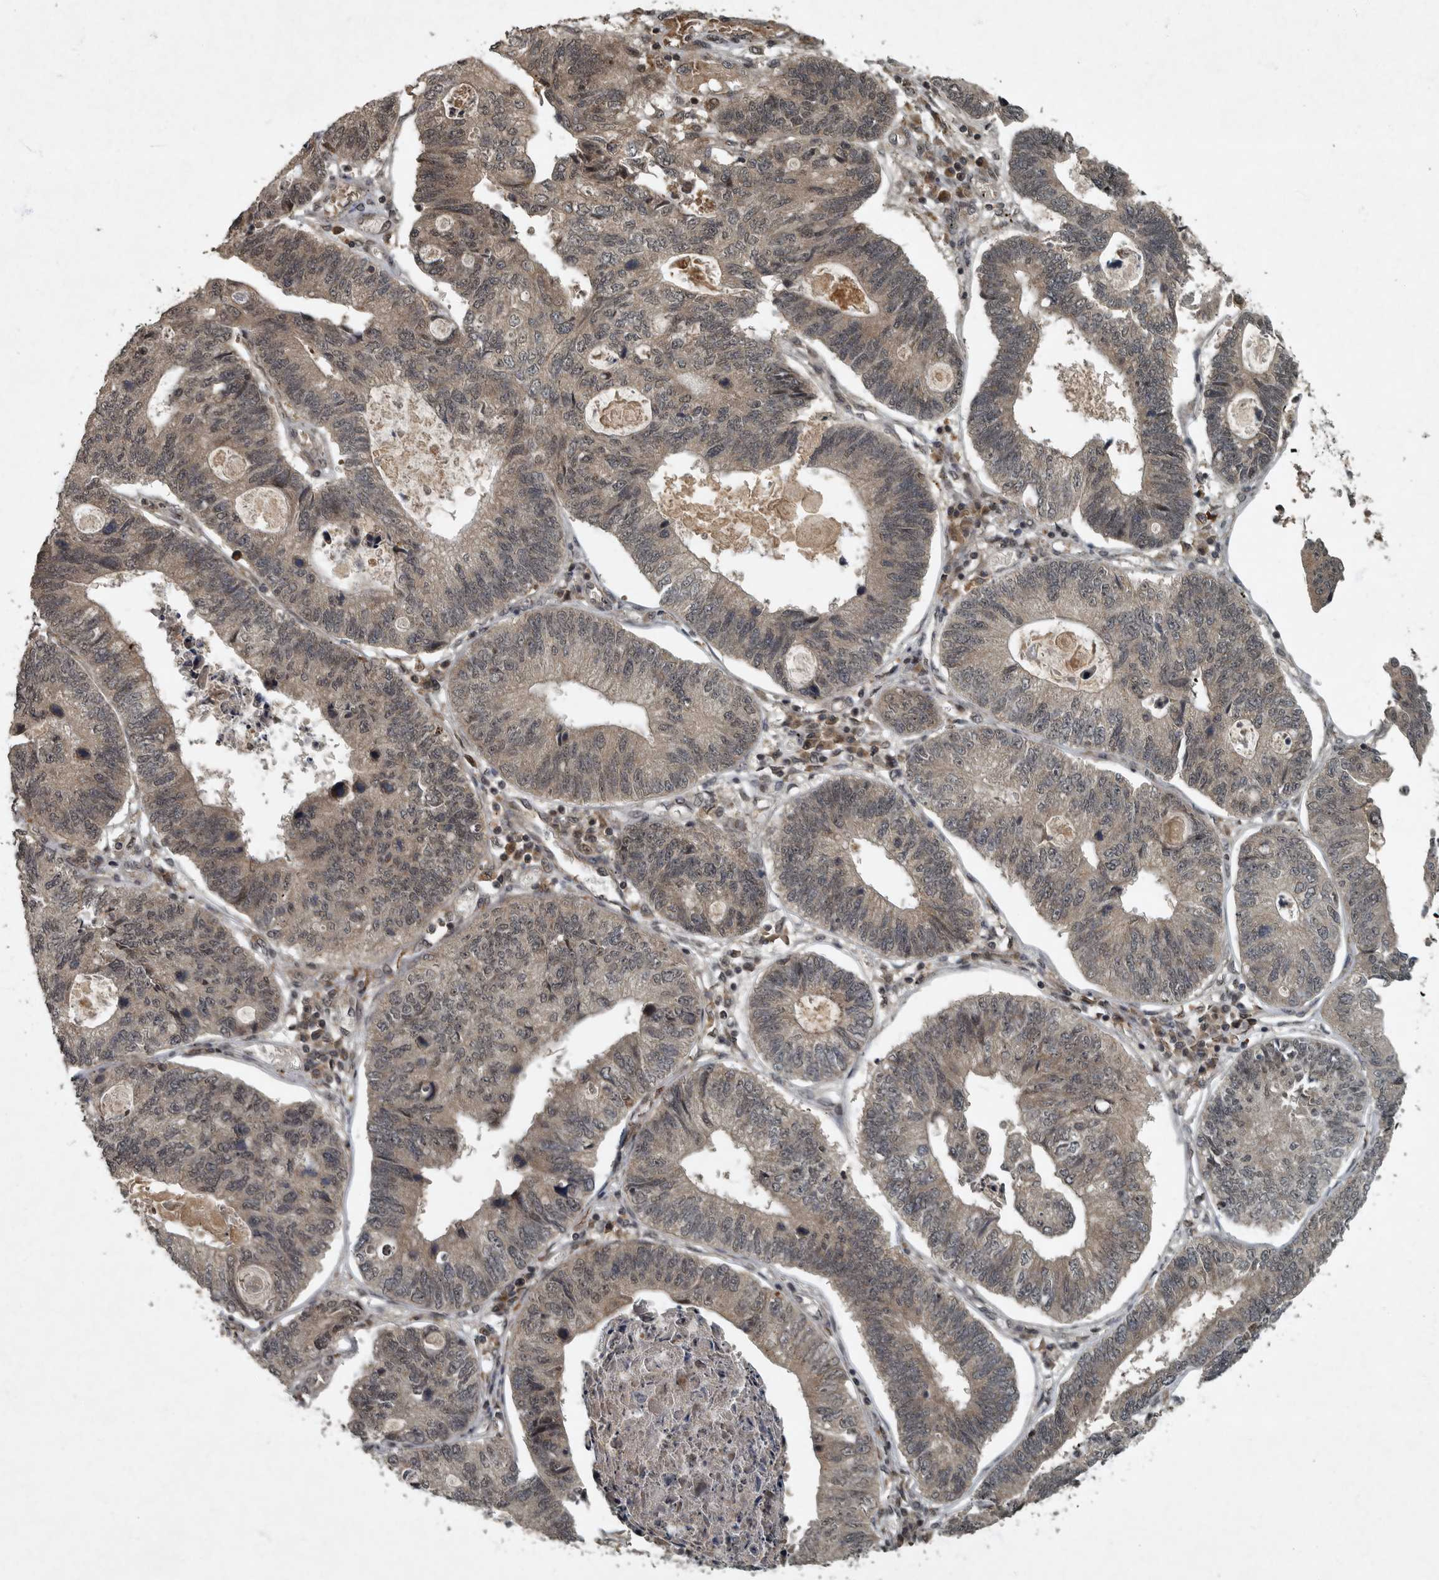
{"staining": {"intensity": "moderate", "quantity": "25%-75%", "location": "cytoplasmic/membranous,nuclear"}, "tissue": "stomach cancer", "cell_type": "Tumor cells", "image_type": "cancer", "snomed": [{"axis": "morphology", "description": "Adenocarcinoma, NOS"}, {"axis": "topography", "description": "Stomach"}], "caption": "Immunohistochemical staining of stomach cancer (adenocarcinoma) displays medium levels of moderate cytoplasmic/membranous and nuclear protein expression in approximately 25%-75% of tumor cells. Nuclei are stained in blue.", "gene": "FOXO1", "patient": {"sex": "male", "age": 59}}